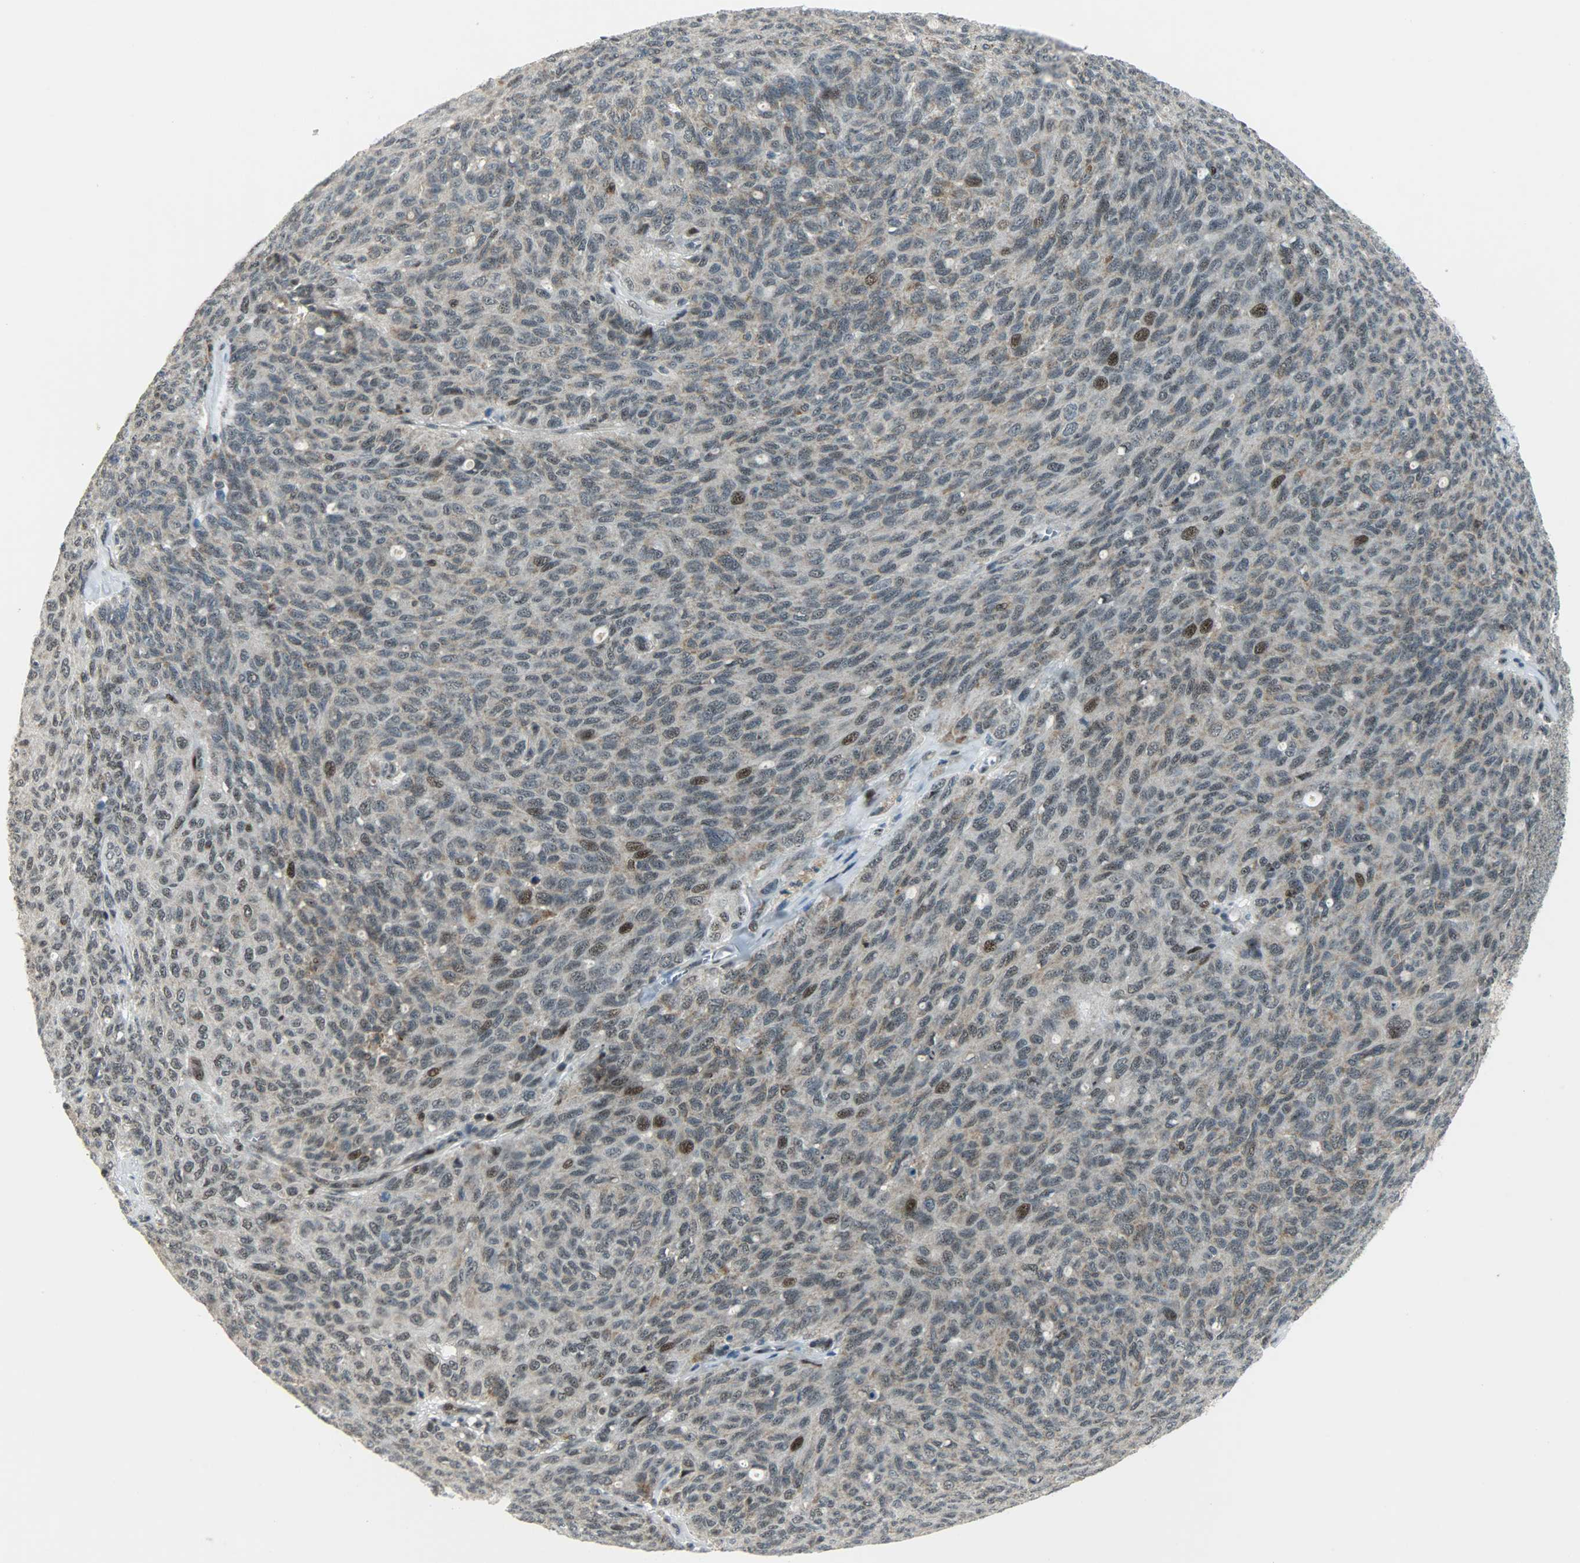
{"staining": {"intensity": "weak", "quantity": "25%-75%", "location": "cytoplasmic/membranous,nuclear"}, "tissue": "ovarian cancer", "cell_type": "Tumor cells", "image_type": "cancer", "snomed": [{"axis": "morphology", "description": "Carcinoma, endometroid"}, {"axis": "topography", "description": "Ovary"}], "caption": "There is low levels of weak cytoplasmic/membranous and nuclear positivity in tumor cells of ovarian cancer, as demonstrated by immunohistochemical staining (brown color).", "gene": "IL15", "patient": {"sex": "female", "age": 60}}